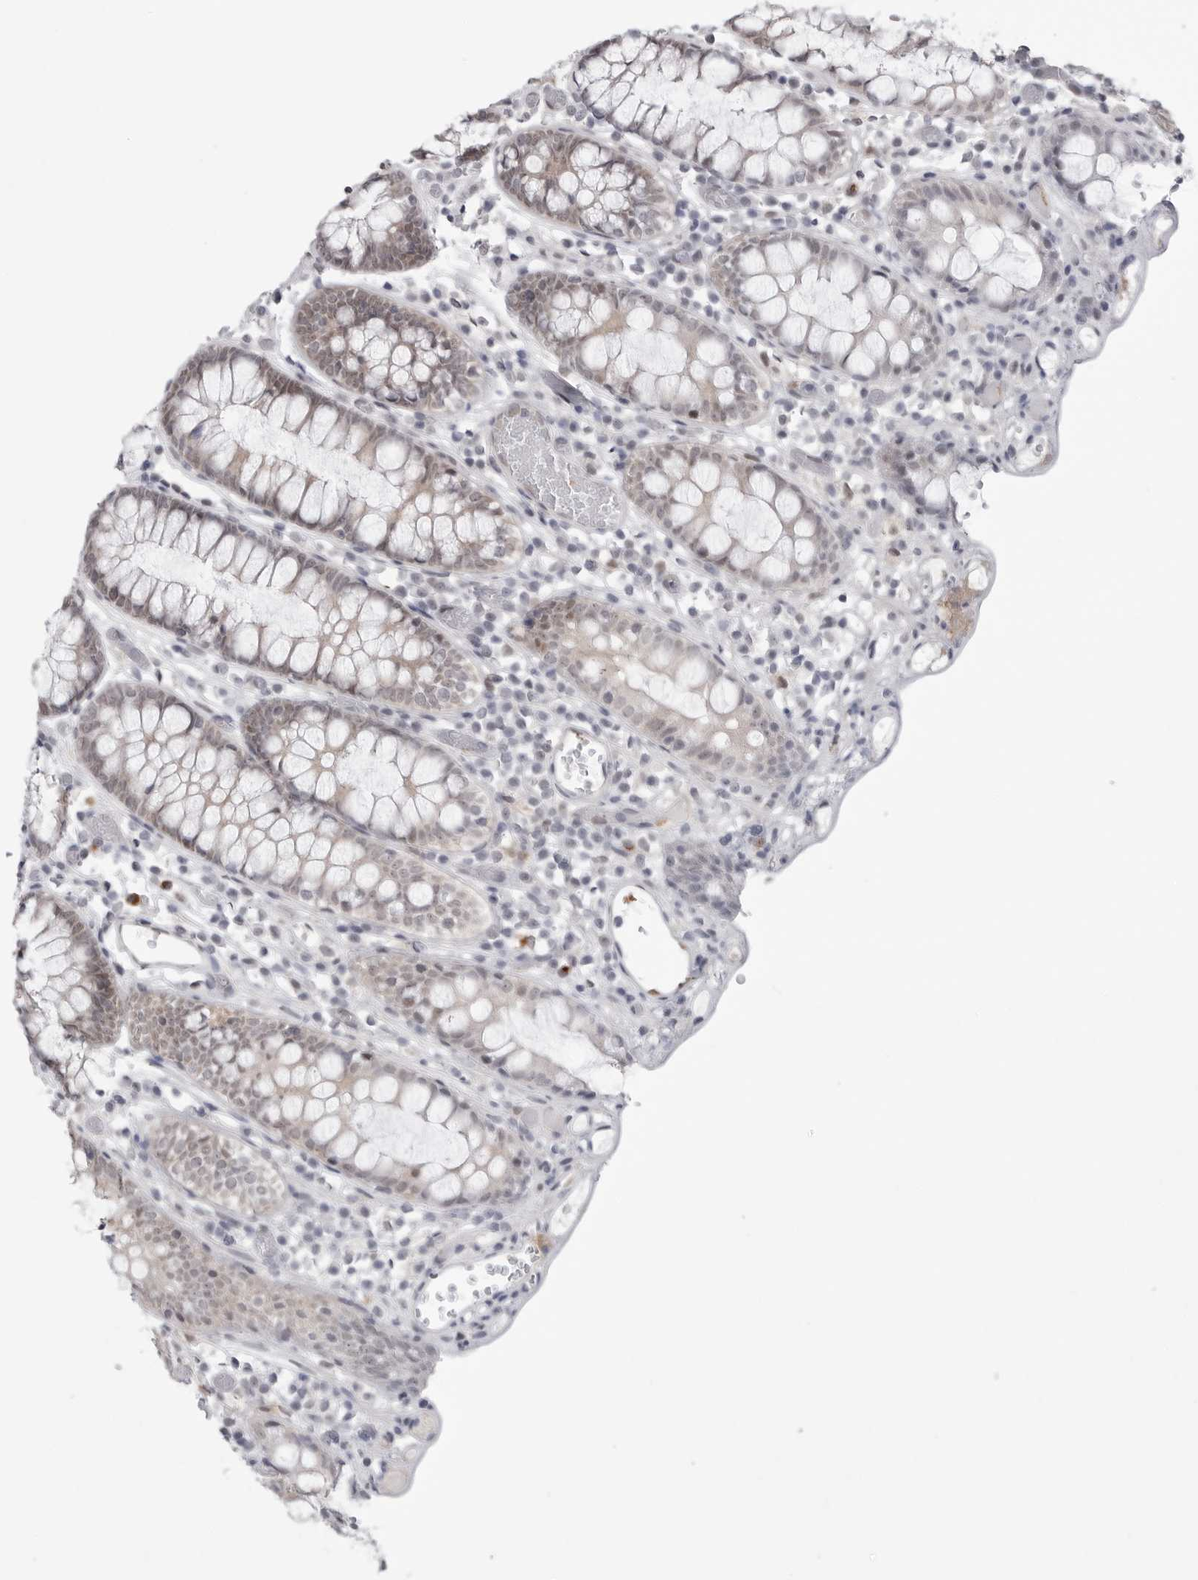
{"staining": {"intensity": "weak", "quantity": ">75%", "location": "cytoplasmic/membranous,nuclear"}, "tissue": "colon", "cell_type": "Endothelial cells", "image_type": "normal", "snomed": [{"axis": "morphology", "description": "Normal tissue, NOS"}, {"axis": "topography", "description": "Colon"}], "caption": "This is an image of immunohistochemistry (IHC) staining of unremarkable colon, which shows weak expression in the cytoplasmic/membranous,nuclear of endothelial cells.", "gene": "PNPO", "patient": {"sex": "male", "age": 14}}